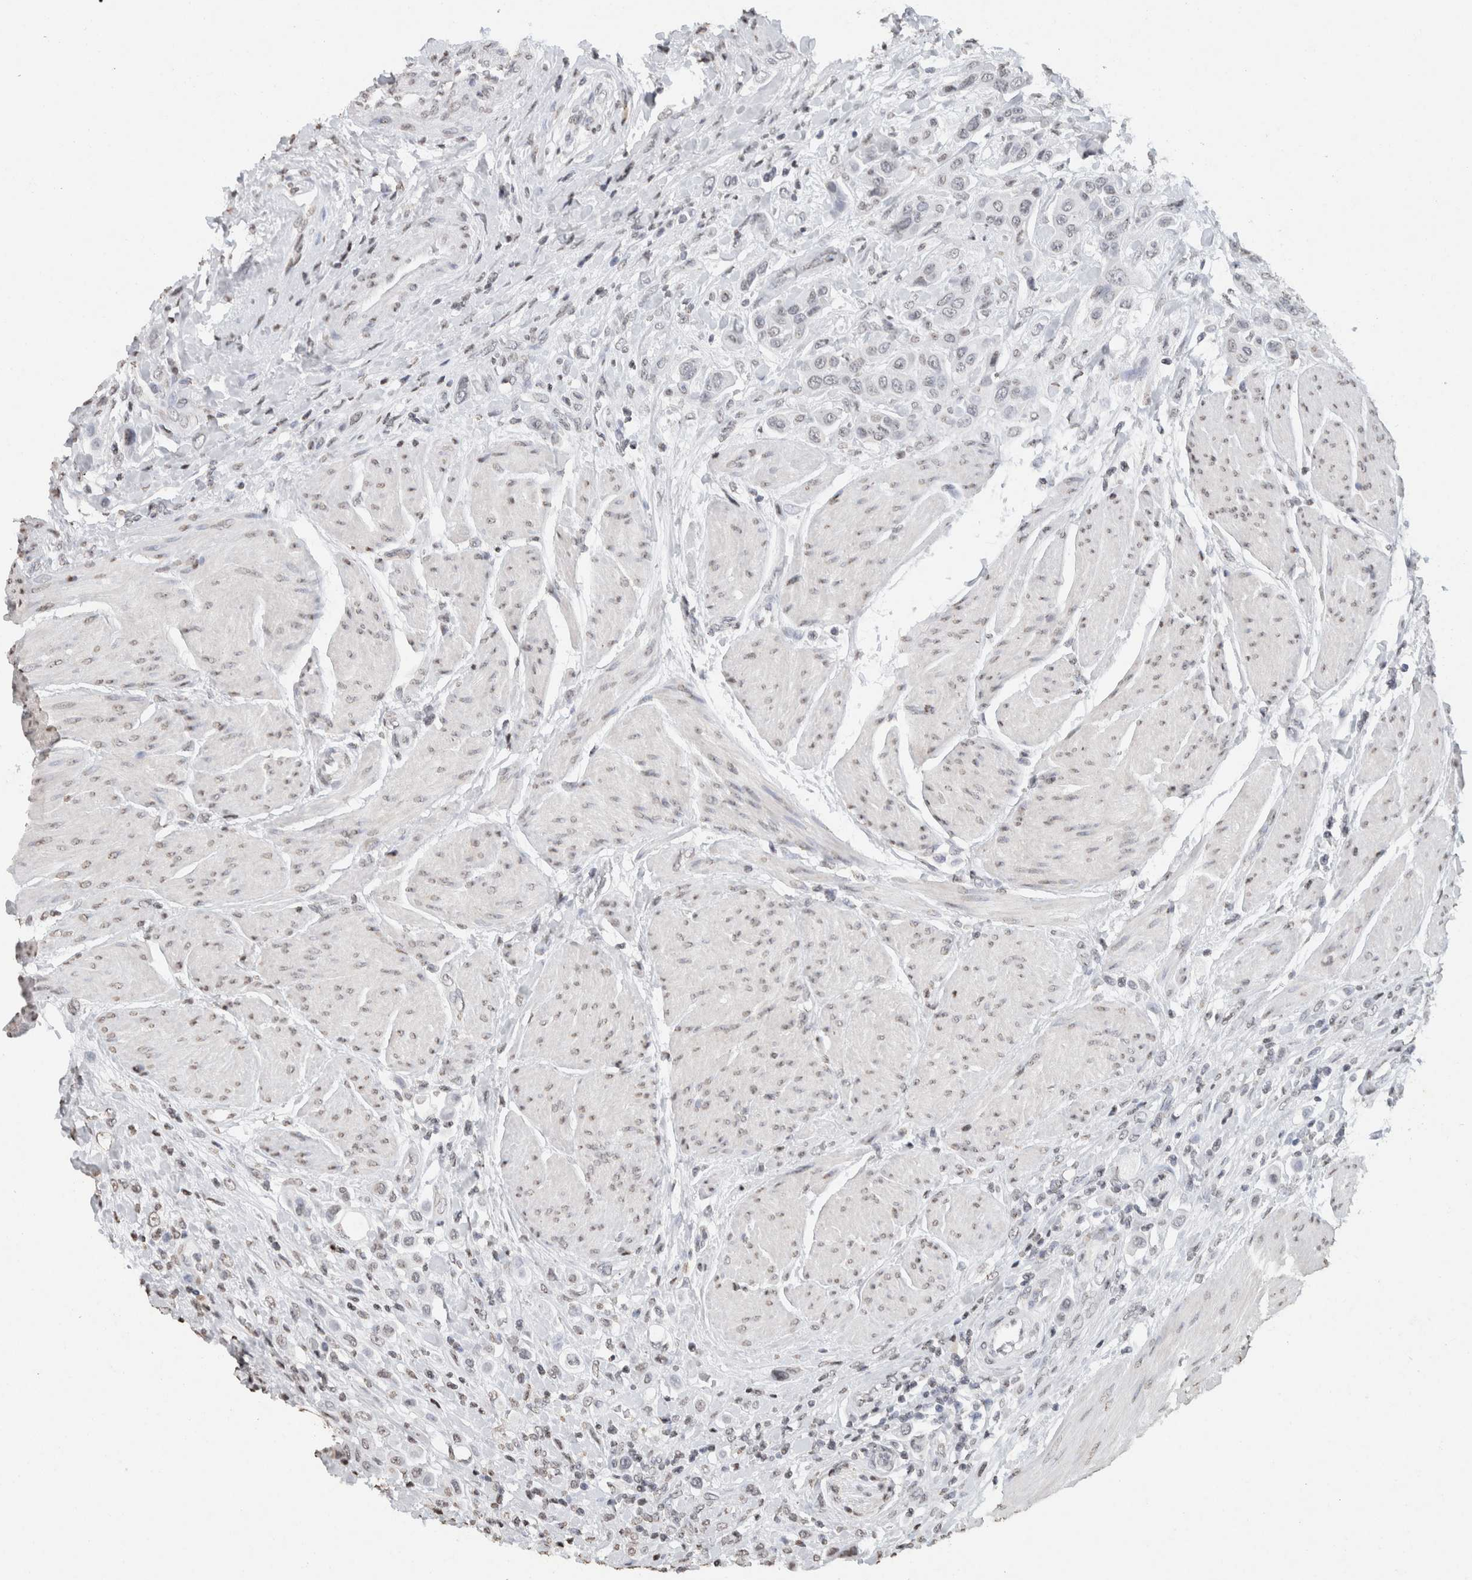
{"staining": {"intensity": "negative", "quantity": "none", "location": "none"}, "tissue": "urothelial cancer", "cell_type": "Tumor cells", "image_type": "cancer", "snomed": [{"axis": "morphology", "description": "Urothelial carcinoma, High grade"}, {"axis": "topography", "description": "Urinary bladder"}], "caption": "A micrograph of human urothelial cancer is negative for staining in tumor cells. The staining is performed using DAB (3,3'-diaminobenzidine) brown chromogen with nuclei counter-stained in using hematoxylin.", "gene": "CNTN1", "patient": {"sex": "male", "age": 50}}